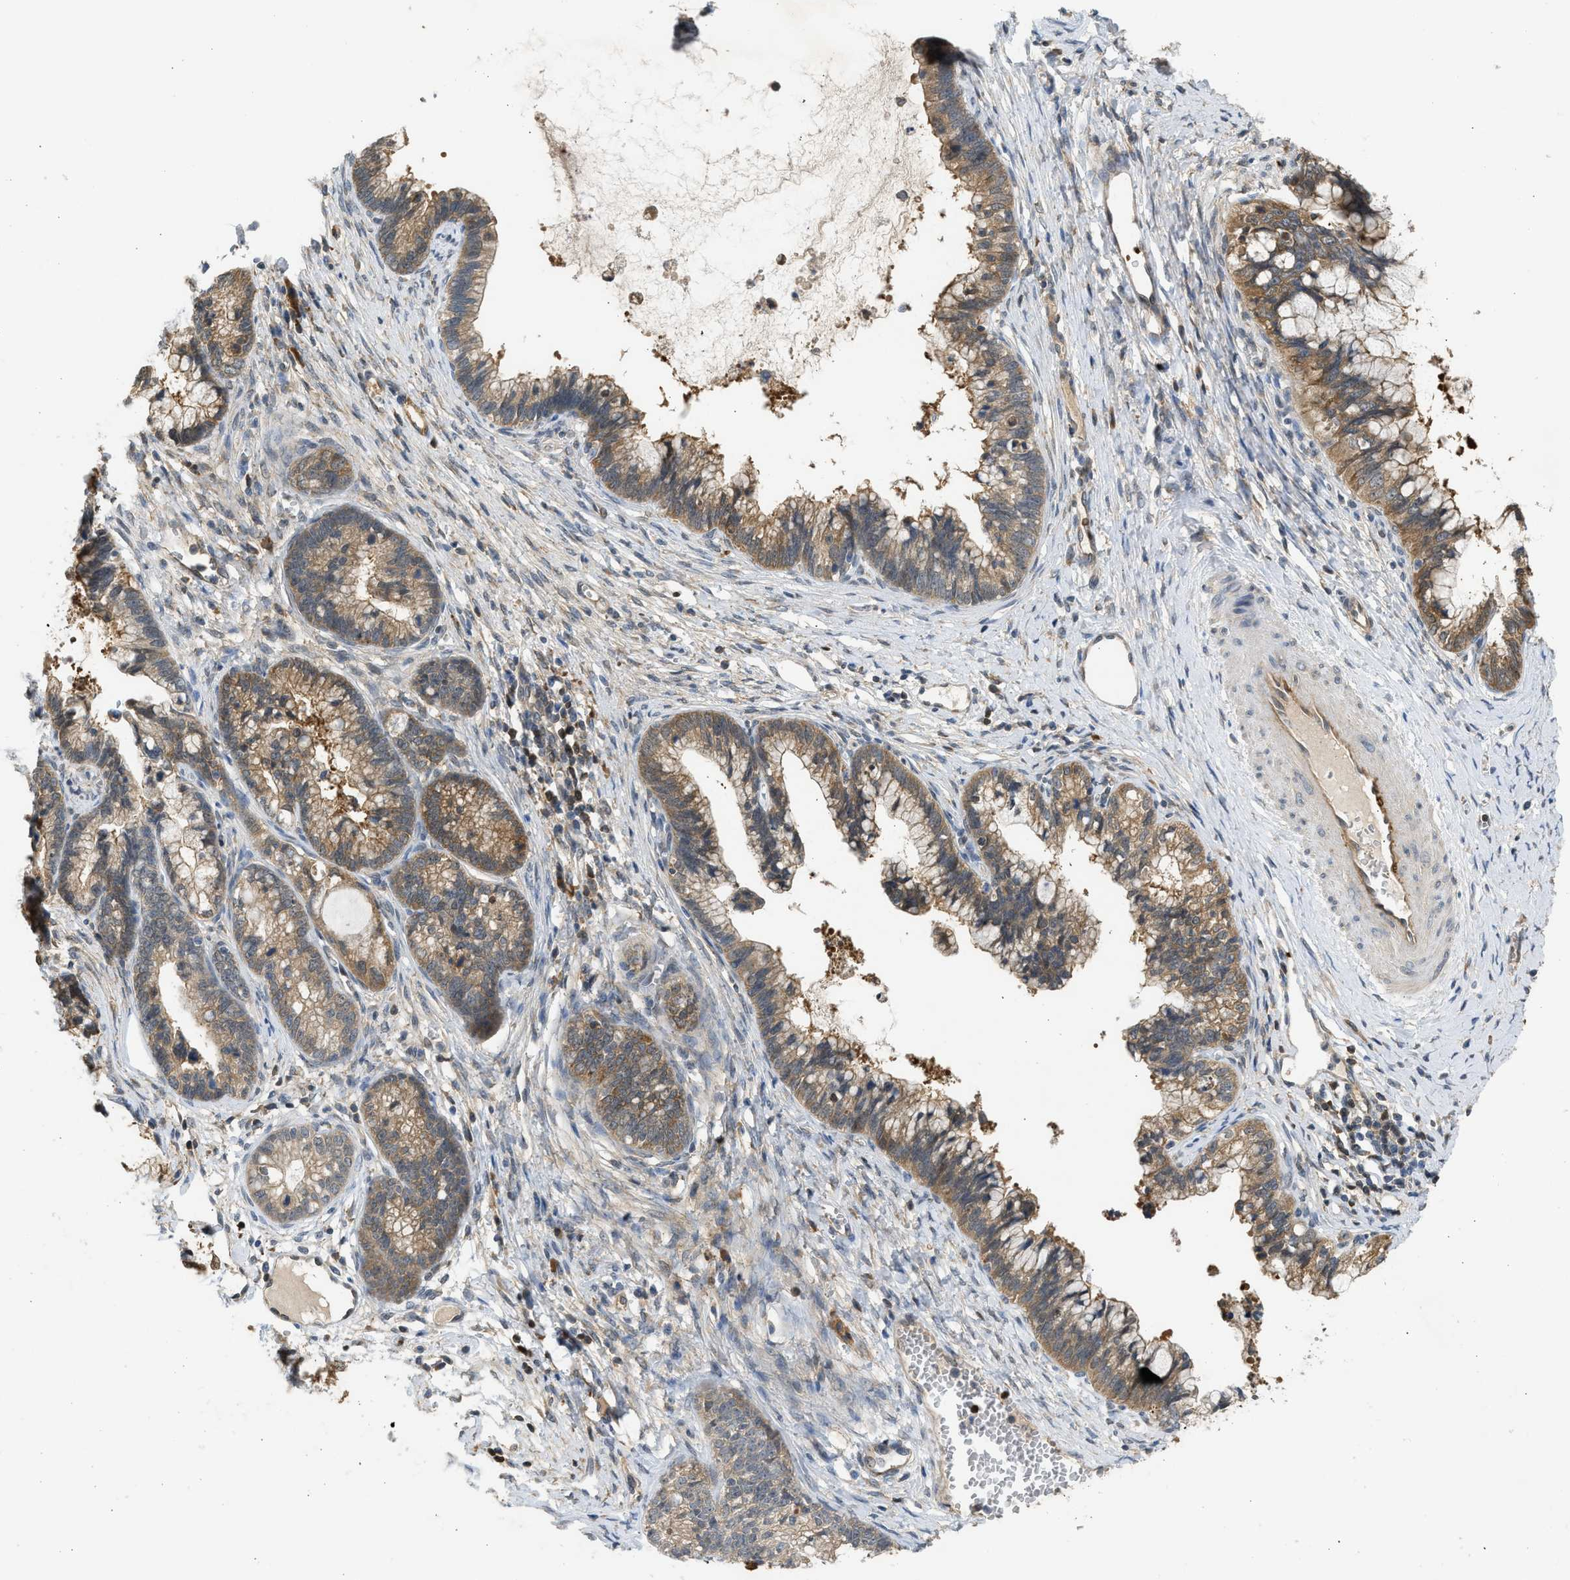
{"staining": {"intensity": "moderate", "quantity": ">75%", "location": "cytoplasmic/membranous"}, "tissue": "cervical cancer", "cell_type": "Tumor cells", "image_type": "cancer", "snomed": [{"axis": "morphology", "description": "Adenocarcinoma, NOS"}, {"axis": "topography", "description": "Cervix"}], "caption": "Approximately >75% of tumor cells in cervical cancer (adenocarcinoma) exhibit moderate cytoplasmic/membranous protein expression as visualized by brown immunohistochemical staining.", "gene": "MAPK7", "patient": {"sex": "female", "age": 44}}